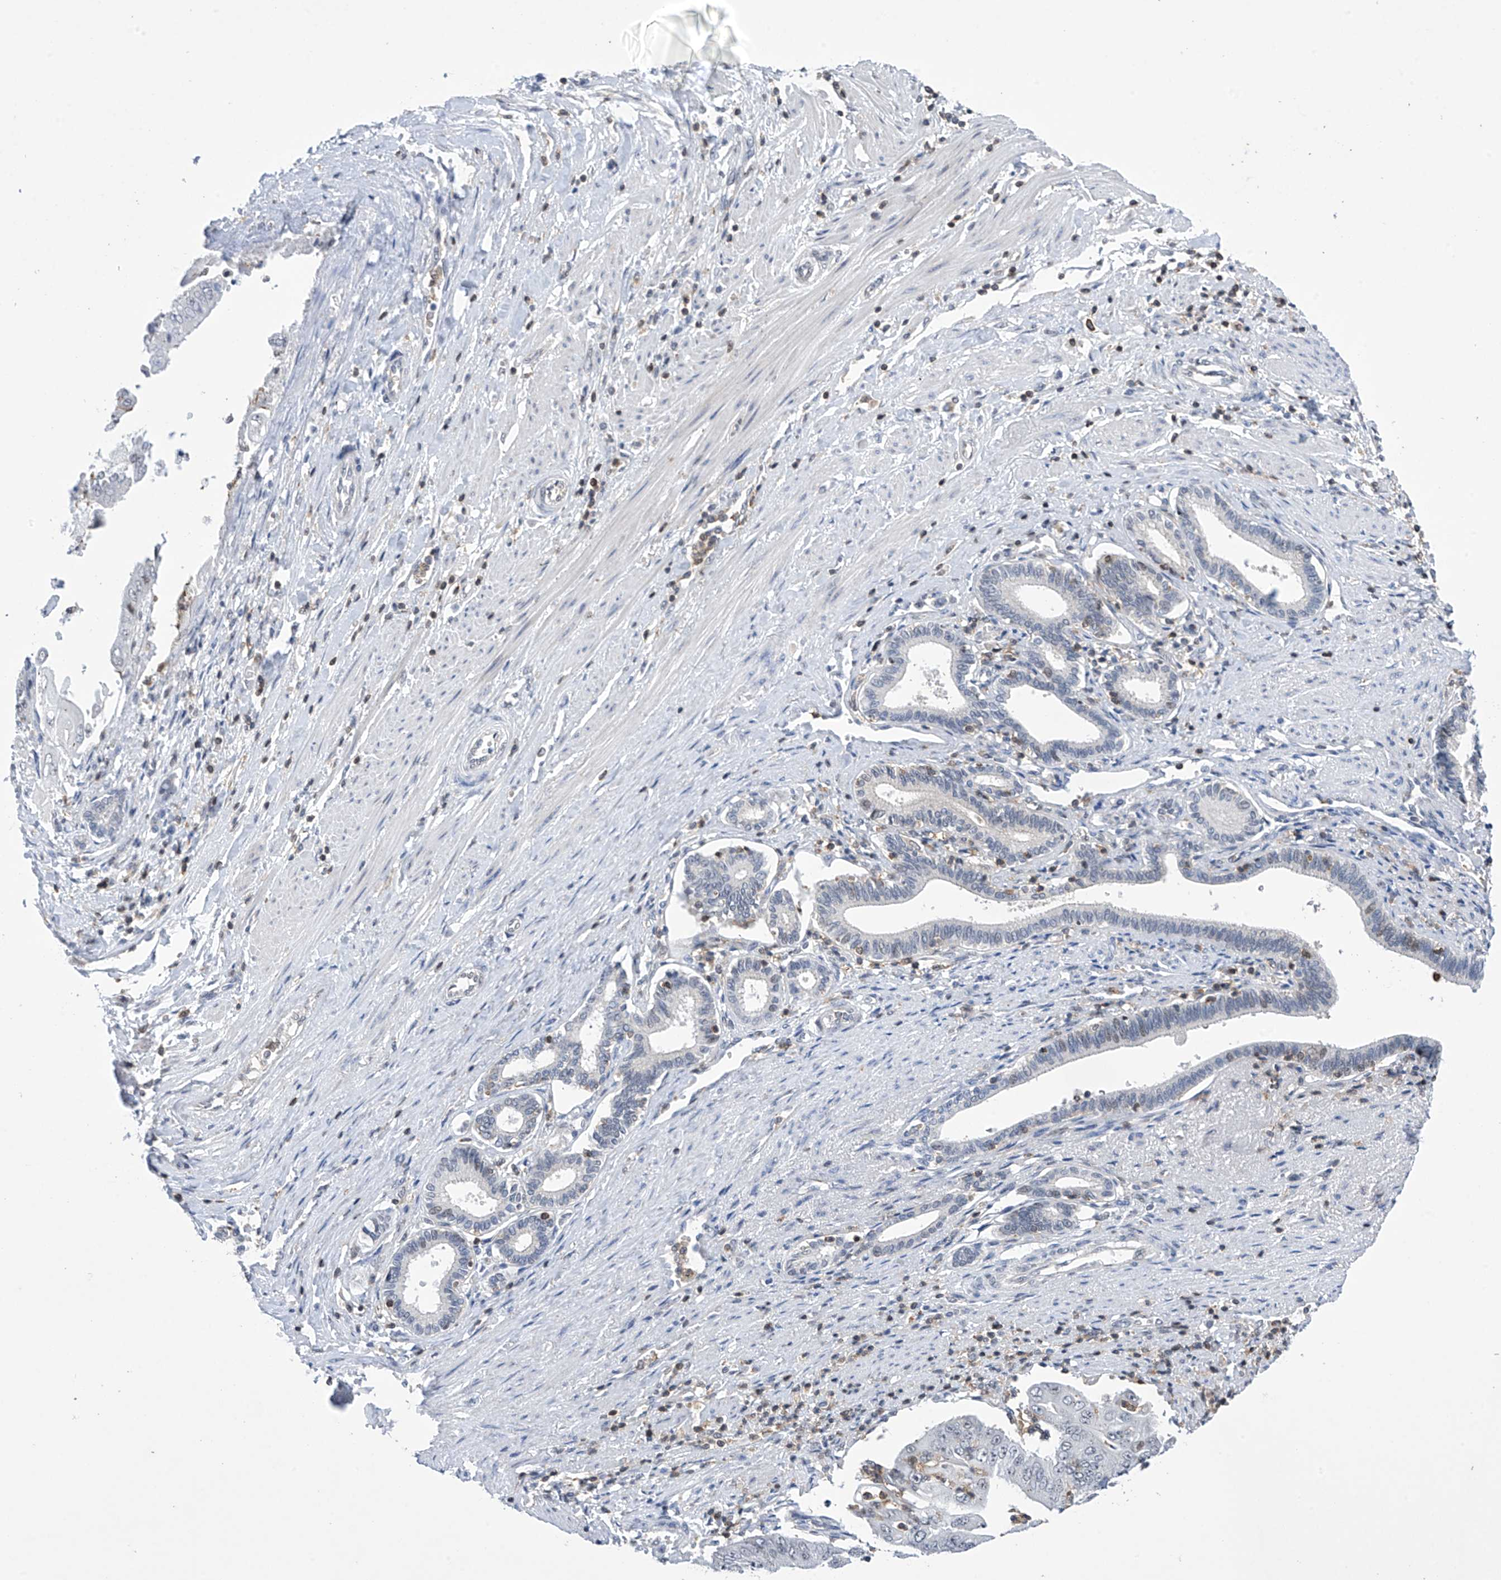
{"staining": {"intensity": "negative", "quantity": "none", "location": "none"}, "tissue": "pancreatic cancer", "cell_type": "Tumor cells", "image_type": "cancer", "snomed": [{"axis": "morphology", "description": "Adenocarcinoma, NOS"}, {"axis": "topography", "description": "Pancreas"}], "caption": "Immunohistochemistry histopathology image of adenocarcinoma (pancreatic) stained for a protein (brown), which exhibits no expression in tumor cells.", "gene": "MSL3", "patient": {"sex": "female", "age": 77}}